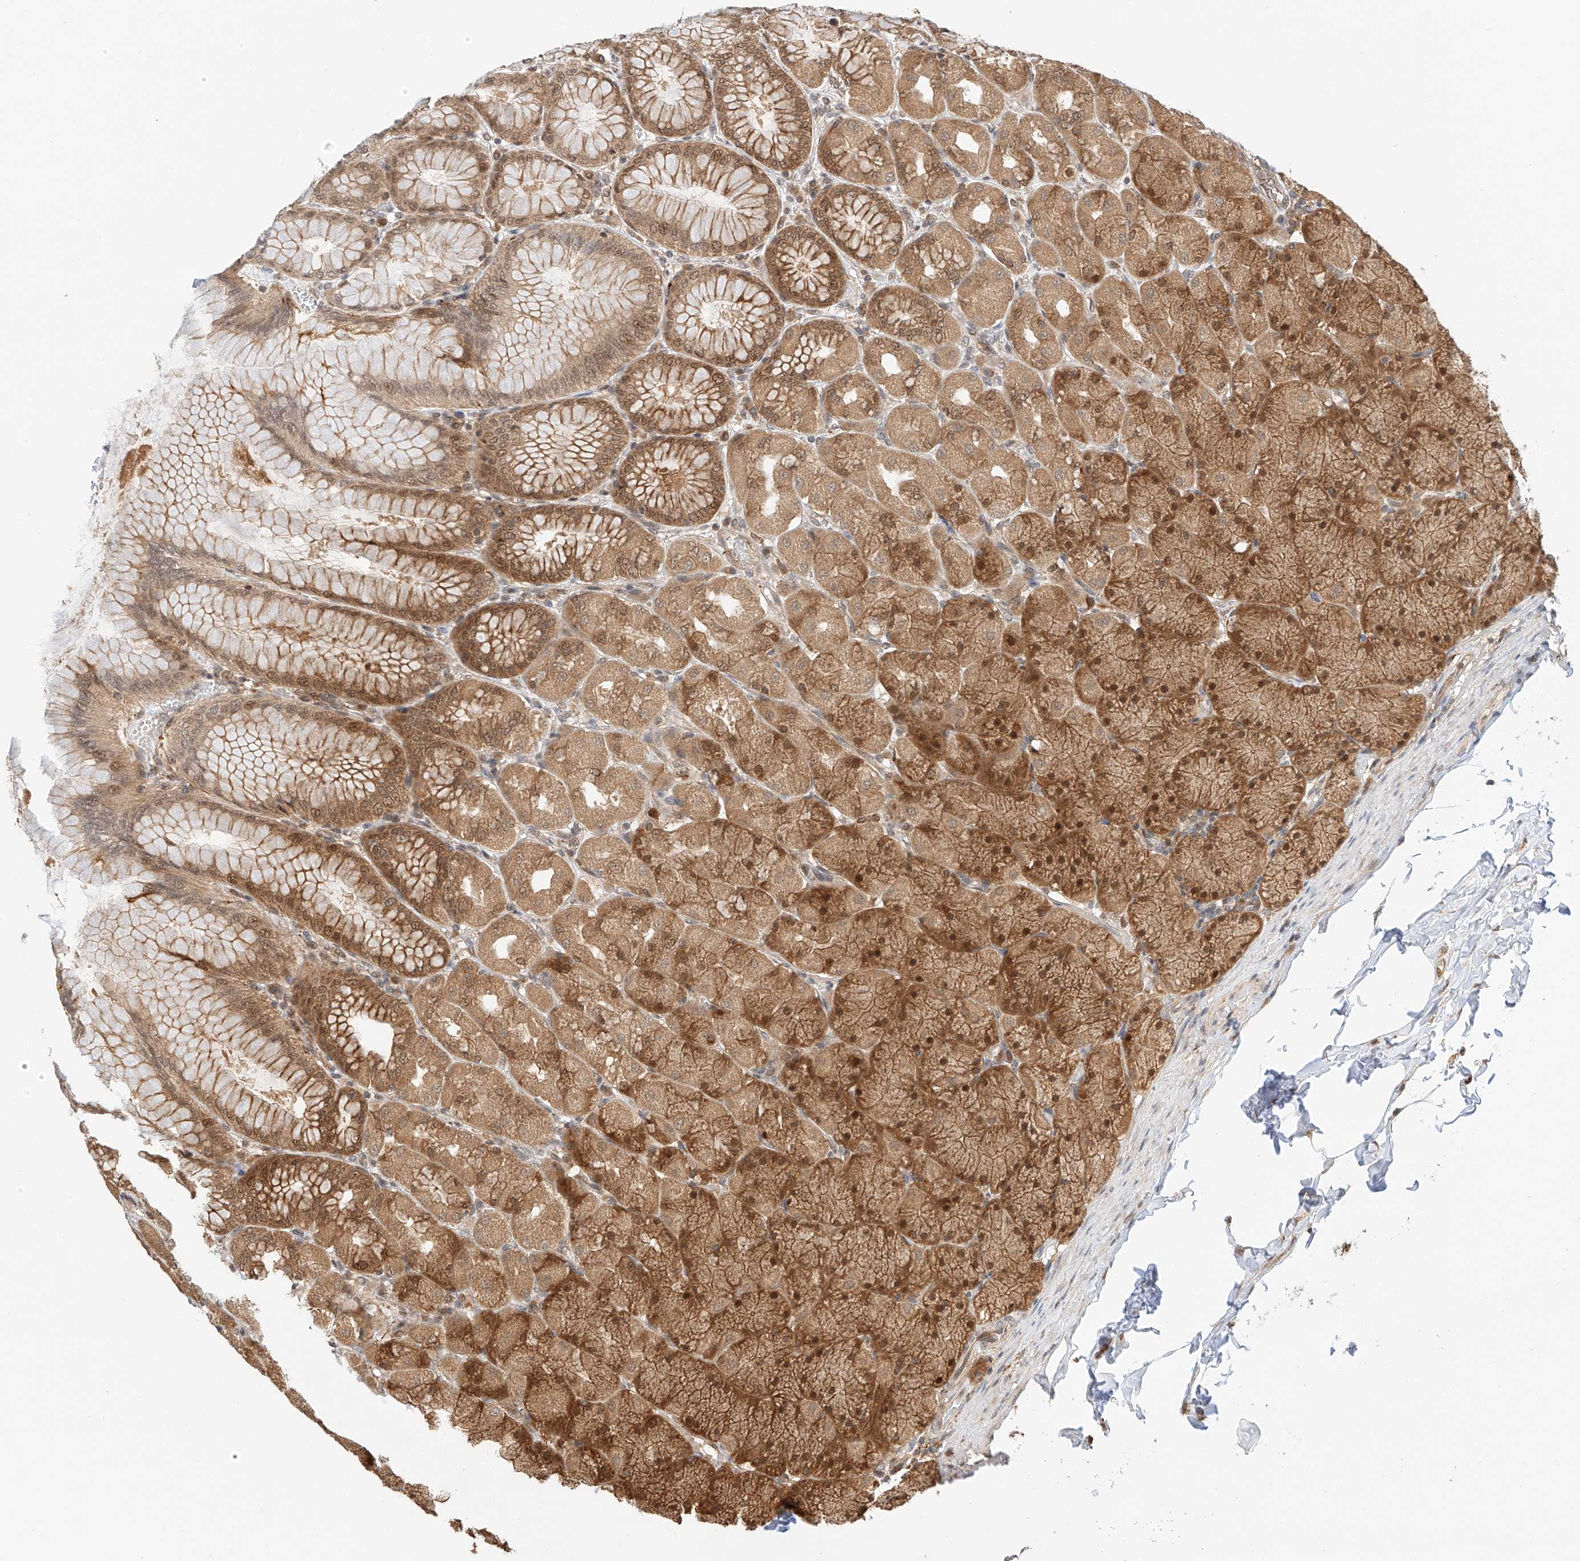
{"staining": {"intensity": "moderate", "quantity": ">75%", "location": "cytoplasmic/membranous,nuclear"}, "tissue": "stomach", "cell_type": "Glandular cells", "image_type": "normal", "snomed": [{"axis": "morphology", "description": "Normal tissue, NOS"}, {"axis": "topography", "description": "Stomach, upper"}], "caption": "Normal stomach shows moderate cytoplasmic/membranous,nuclear positivity in about >75% of glandular cells, visualized by immunohistochemistry. (Stains: DAB in brown, nuclei in blue, Microscopy: brightfield microscopy at high magnification).", "gene": "EIF4H", "patient": {"sex": "female", "age": 56}}